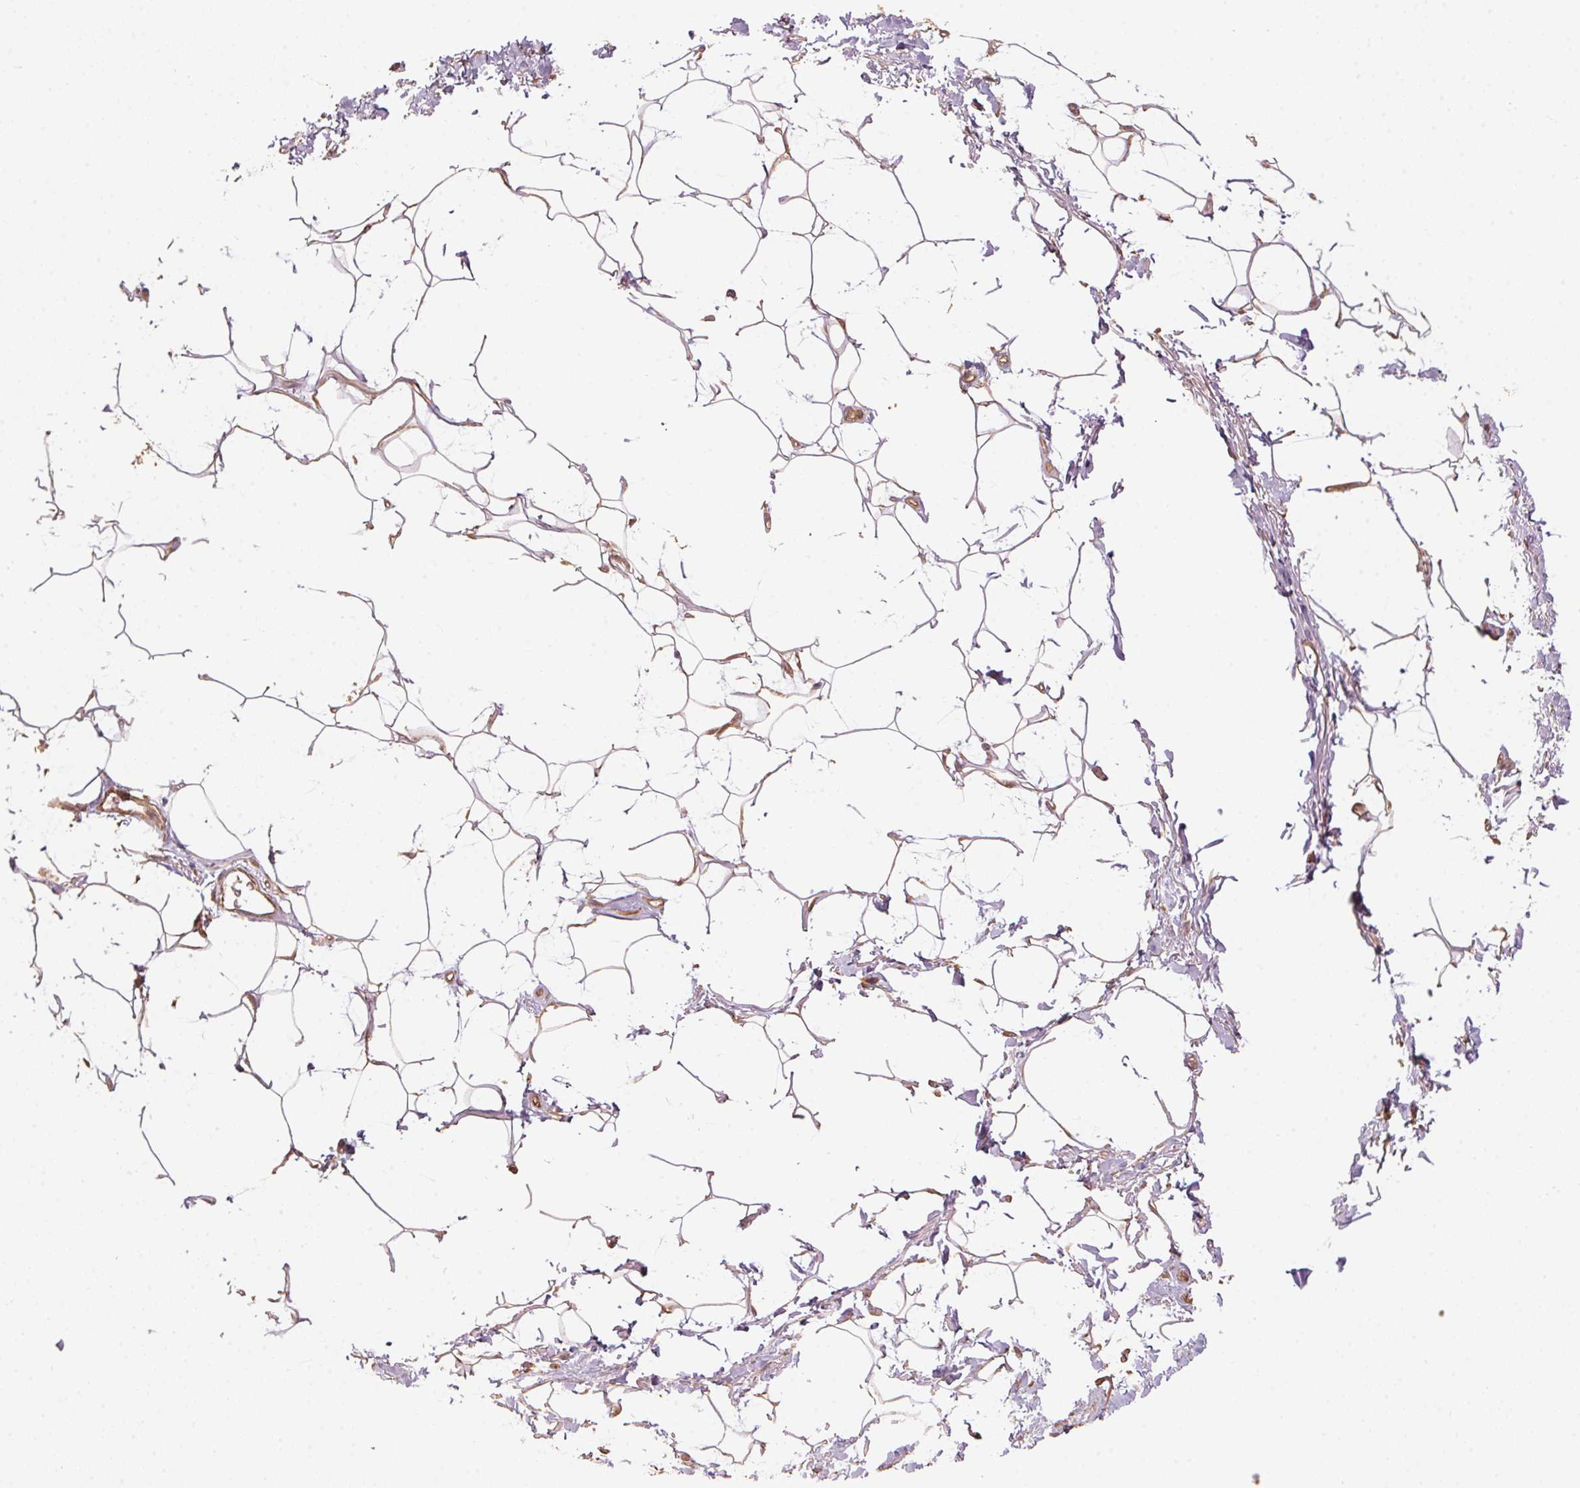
{"staining": {"intensity": "negative", "quantity": "none", "location": "none"}, "tissue": "adipose tissue", "cell_type": "Adipocytes", "image_type": "normal", "snomed": [{"axis": "morphology", "description": "Normal tissue, NOS"}, {"axis": "topography", "description": "Peripheral nerve tissue"}], "caption": "A high-resolution histopathology image shows IHC staining of unremarkable adipose tissue, which demonstrates no significant positivity in adipocytes. (Stains: DAB immunohistochemistry (IHC) with hematoxylin counter stain, Microscopy: brightfield microscopy at high magnification).", "gene": "QDPR", "patient": {"sex": "male", "age": 51}}